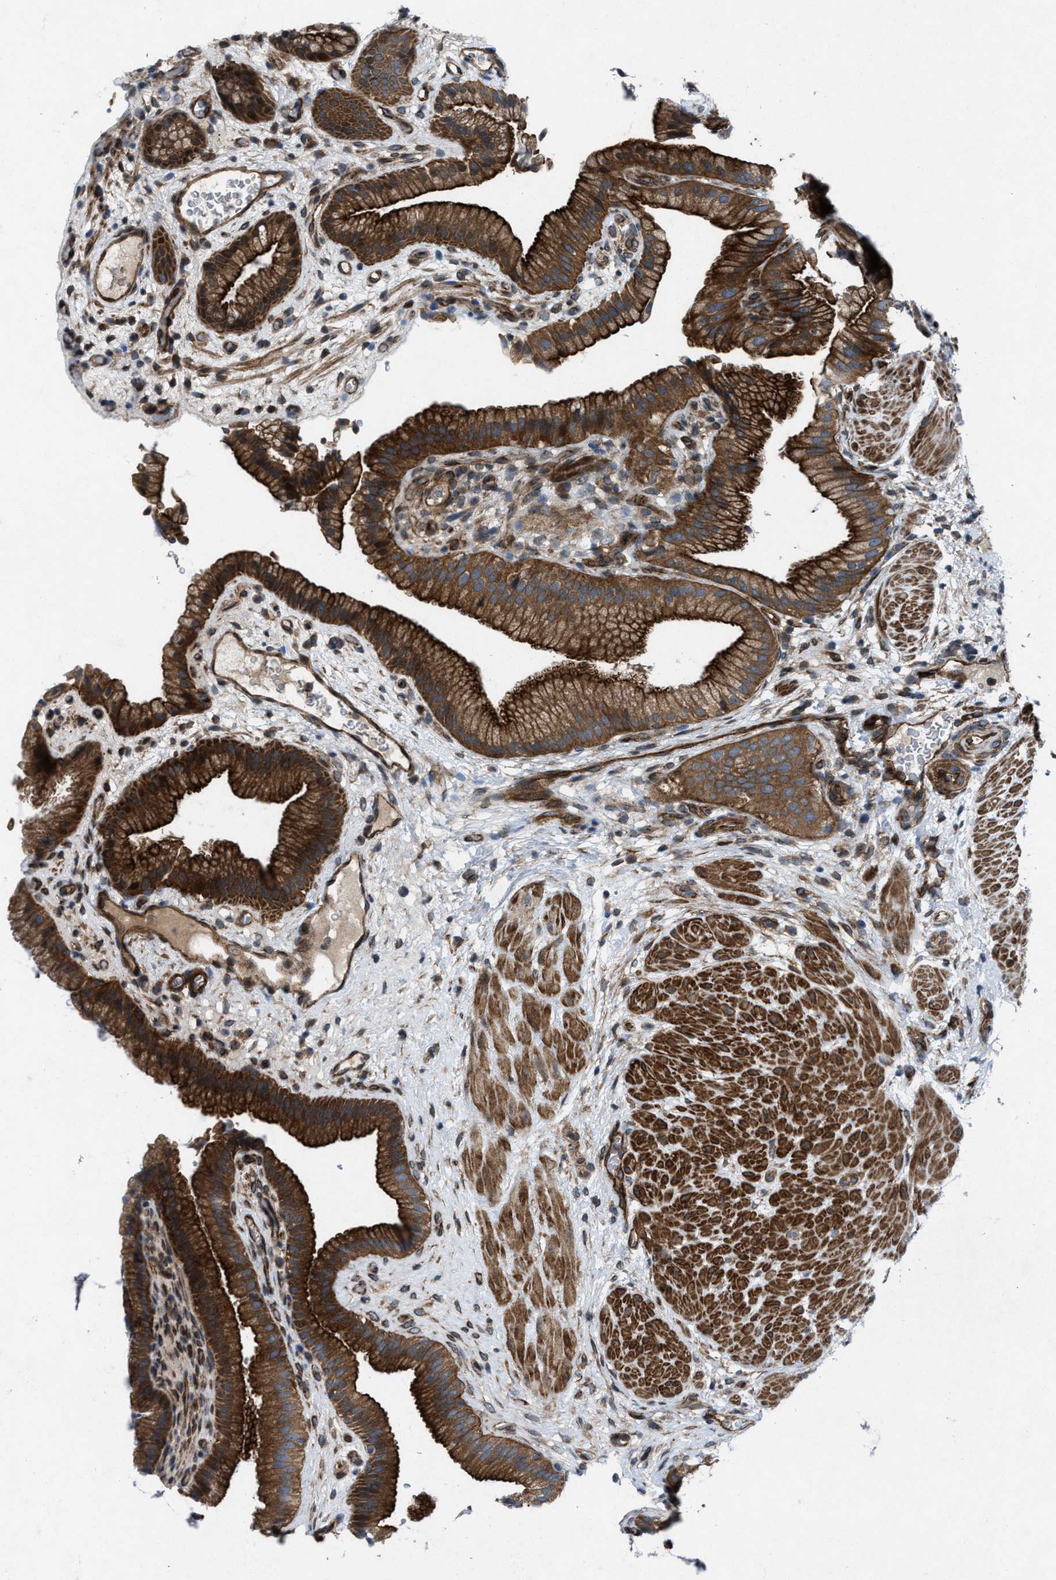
{"staining": {"intensity": "strong", "quantity": ">75%", "location": "cytoplasmic/membranous"}, "tissue": "gallbladder", "cell_type": "Glandular cells", "image_type": "normal", "snomed": [{"axis": "morphology", "description": "Normal tissue, NOS"}, {"axis": "topography", "description": "Gallbladder"}], "caption": "This histopathology image shows immunohistochemistry (IHC) staining of unremarkable gallbladder, with high strong cytoplasmic/membranous staining in approximately >75% of glandular cells.", "gene": "URGCP", "patient": {"sex": "male", "age": 49}}